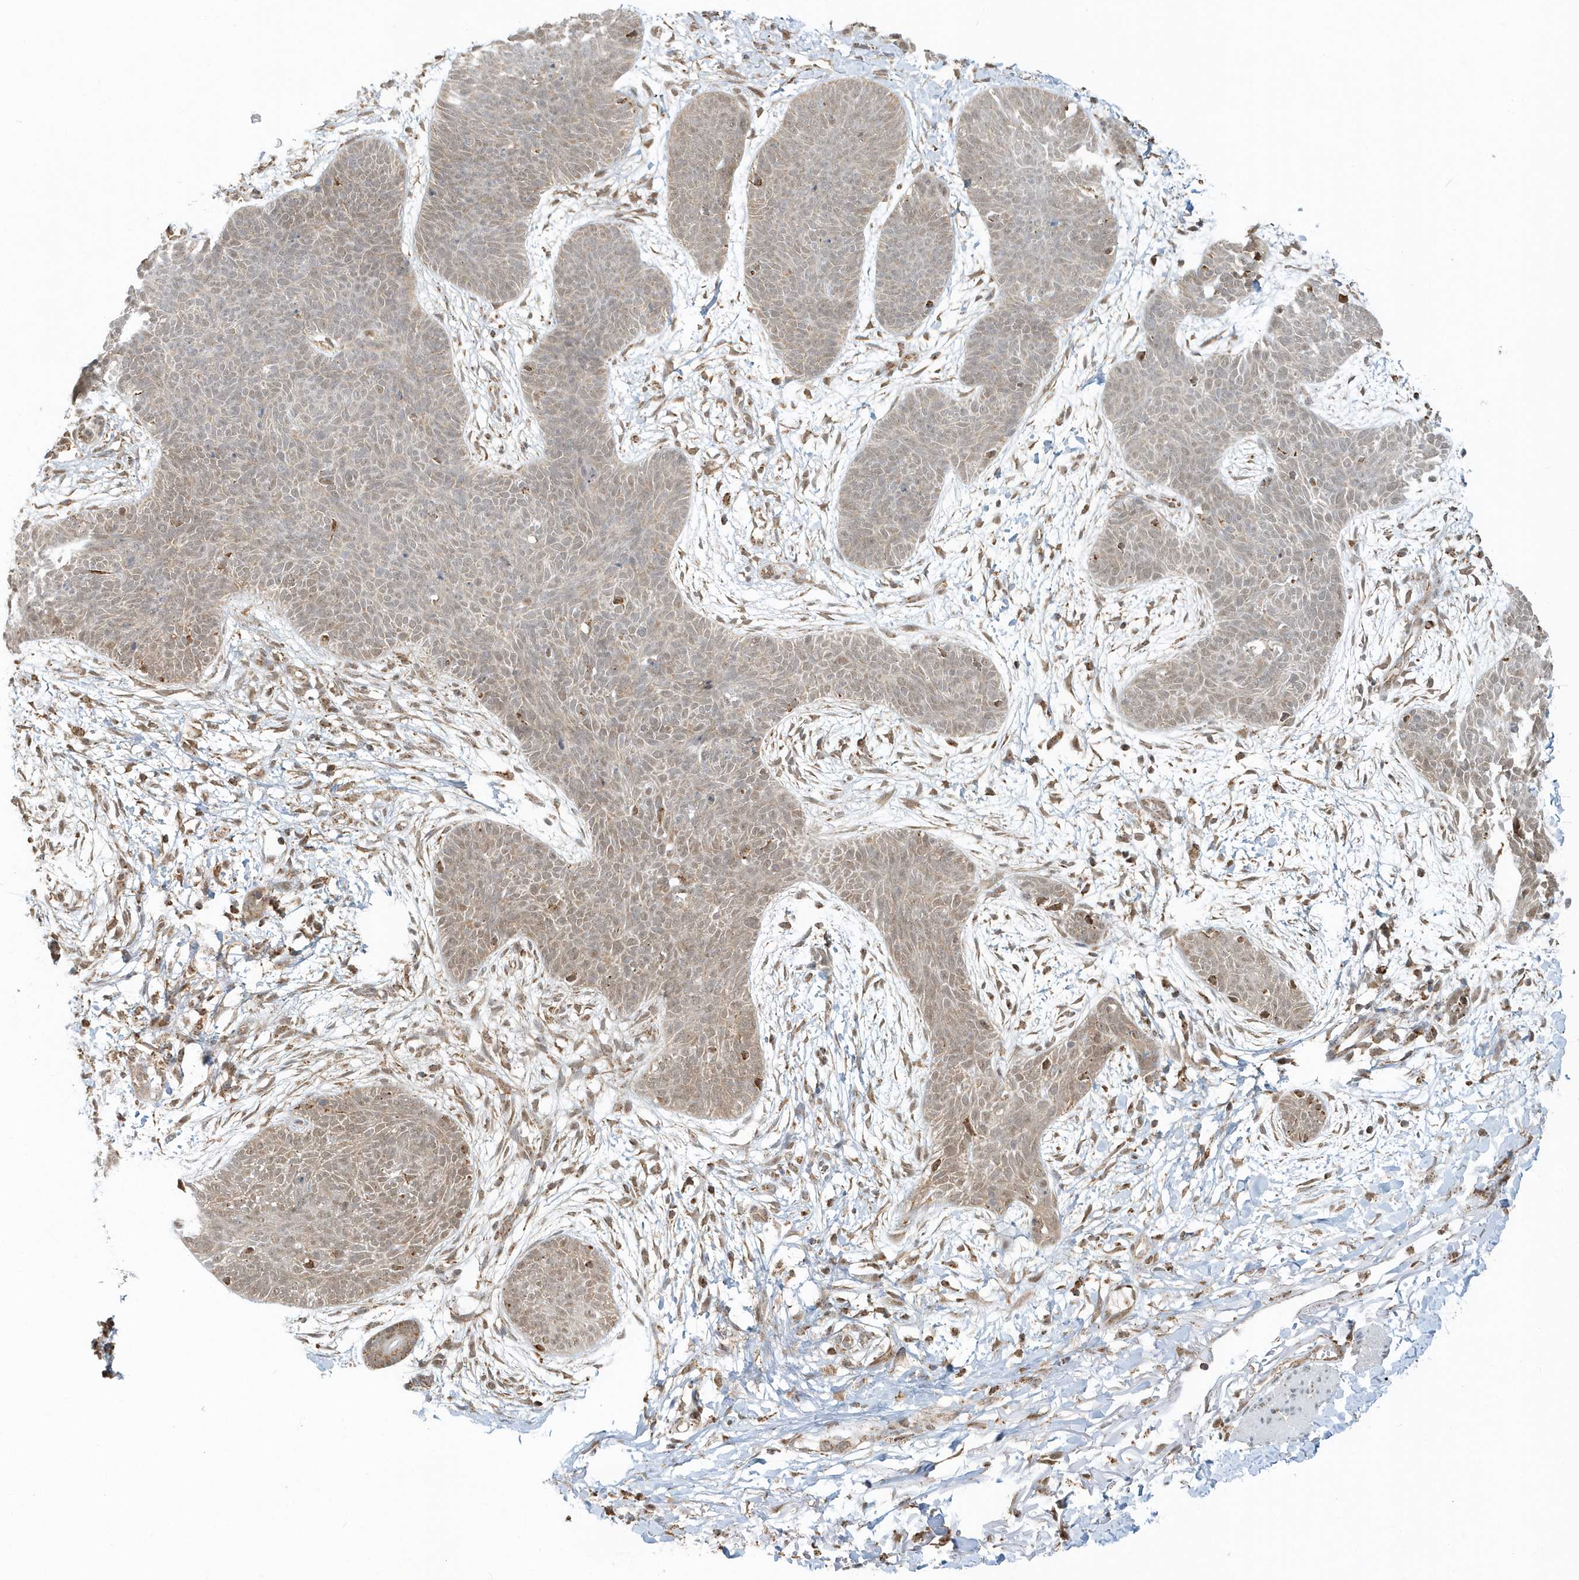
{"staining": {"intensity": "weak", "quantity": "25%-75%", "location": "cytoplasmic/membranous,nuclear"}, "tissue": "skin cancer", "cell_type": "Tumor cells", "image_type": "cancer", "snomed": [{"axis": "morphology", "description": "Basal cell carcinoma"}, {"axis": "topography", "description": "Skin"}], "caption": "Immunohistochemistry histopathology image of human skin basal cell carcinoma stained for a protein (brown), which displays low levels of weak cytoplasmic/membranous and nuclear expression in about 25%-75% of tumor cells.", "gene": "PSMD6", "patient": {"sex": "male", "age": 85}}